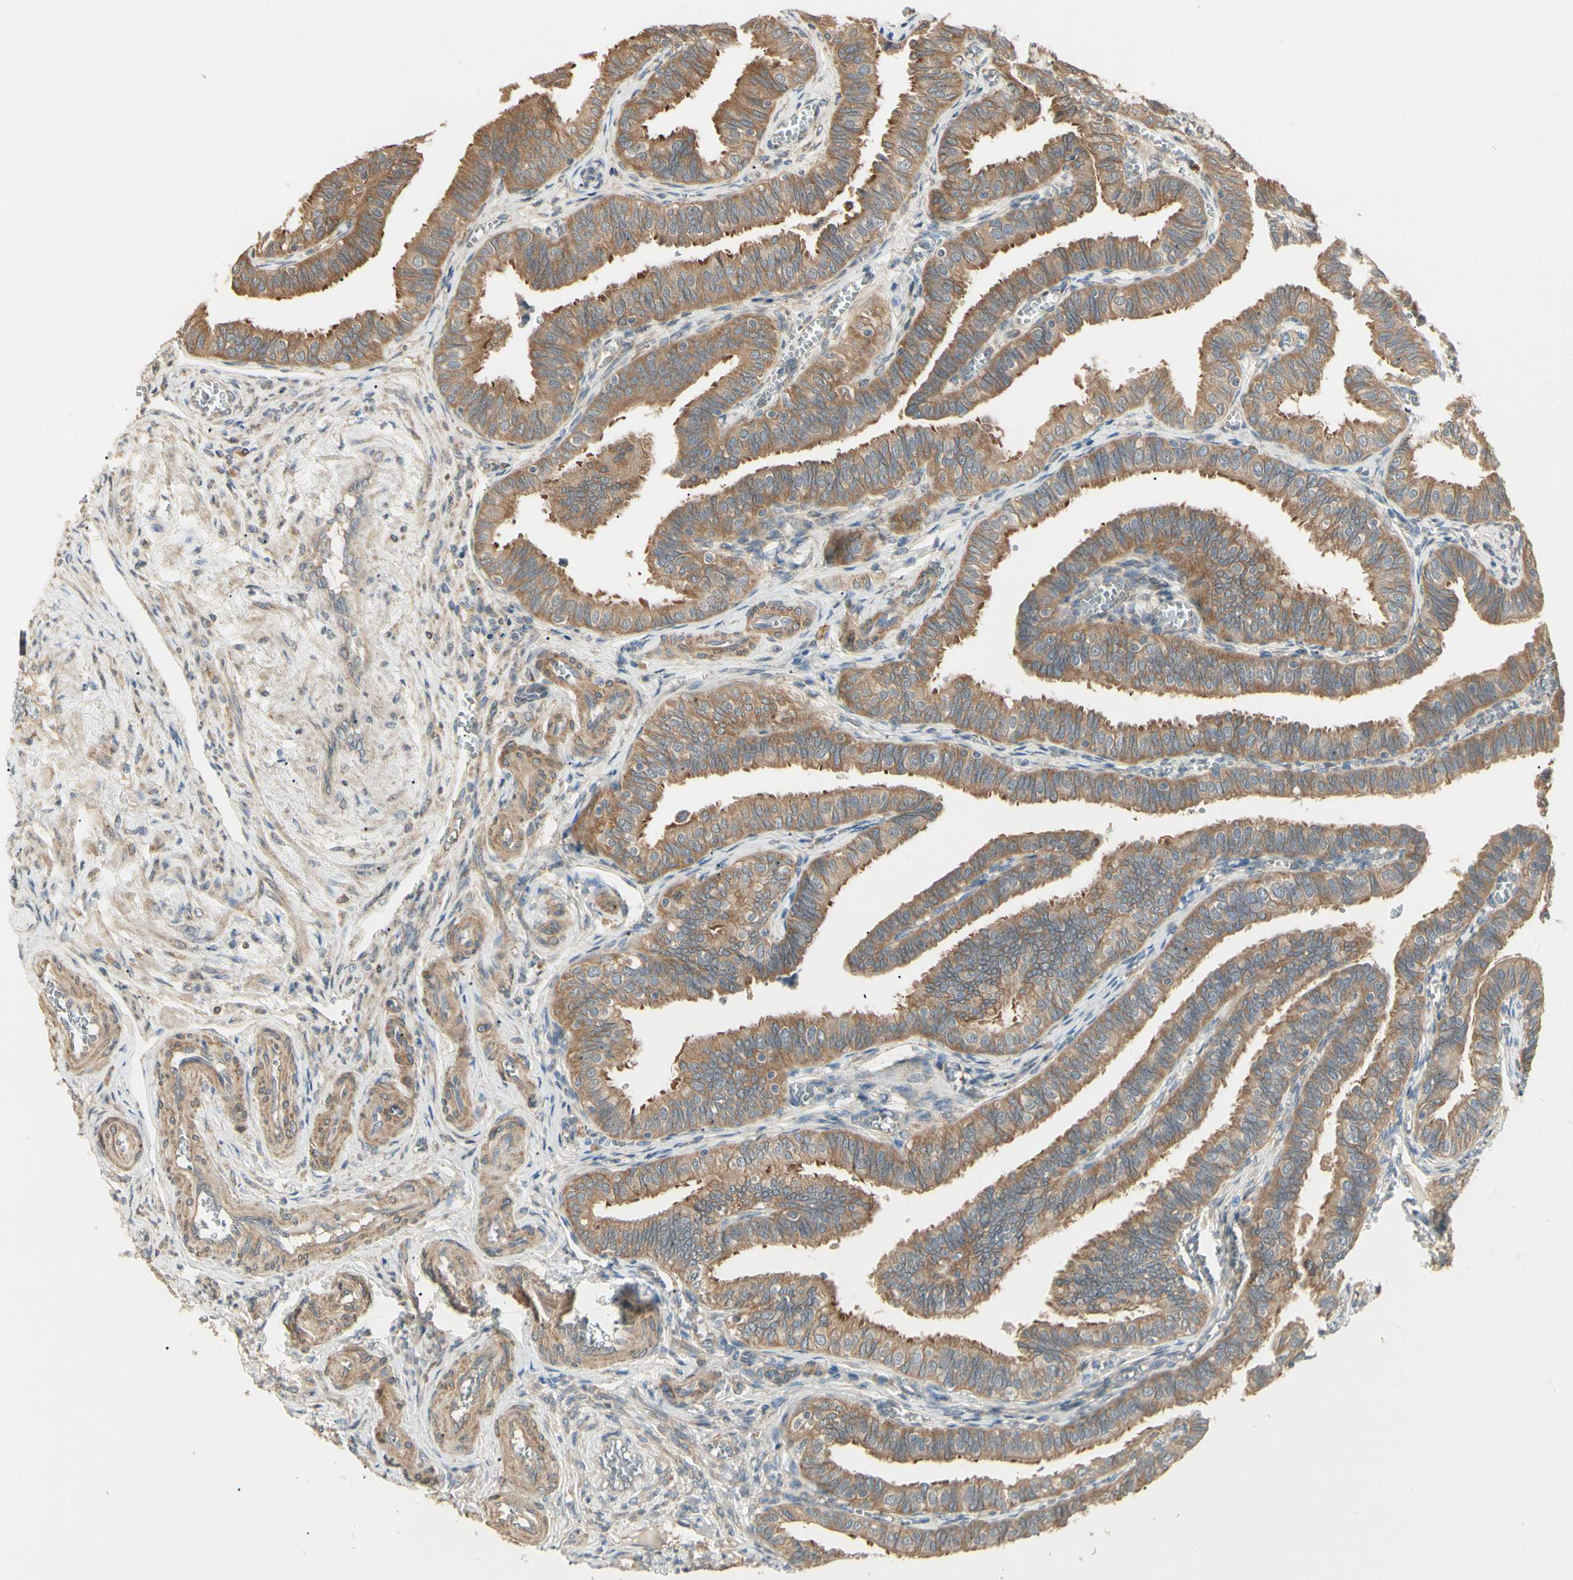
{"staining": {"intensity": "moderate", "quantity": ">75%", "location": "cytoplasmic/membranous"}, "tissue": "fallopian tube", "cell_type": "Glandular cells", "image_type": "normal", "snomed": [{"axis": "morphology", "description": "Normal tissue, NOS"}, {"axis": "topography", "description": "Fallopian tube"}], "caption": "IHC micrograph of benign fallopian tube: fallopian tube stained using IHC demonstrates medium levels of moderate protein expression localized specifically in the cytoplasmic/membranous of glandular cells, appearing as a cytoplasmic/membranous brown color.", "gene": "IRAG1", "patient": {"sex": "female", "age": 46}}